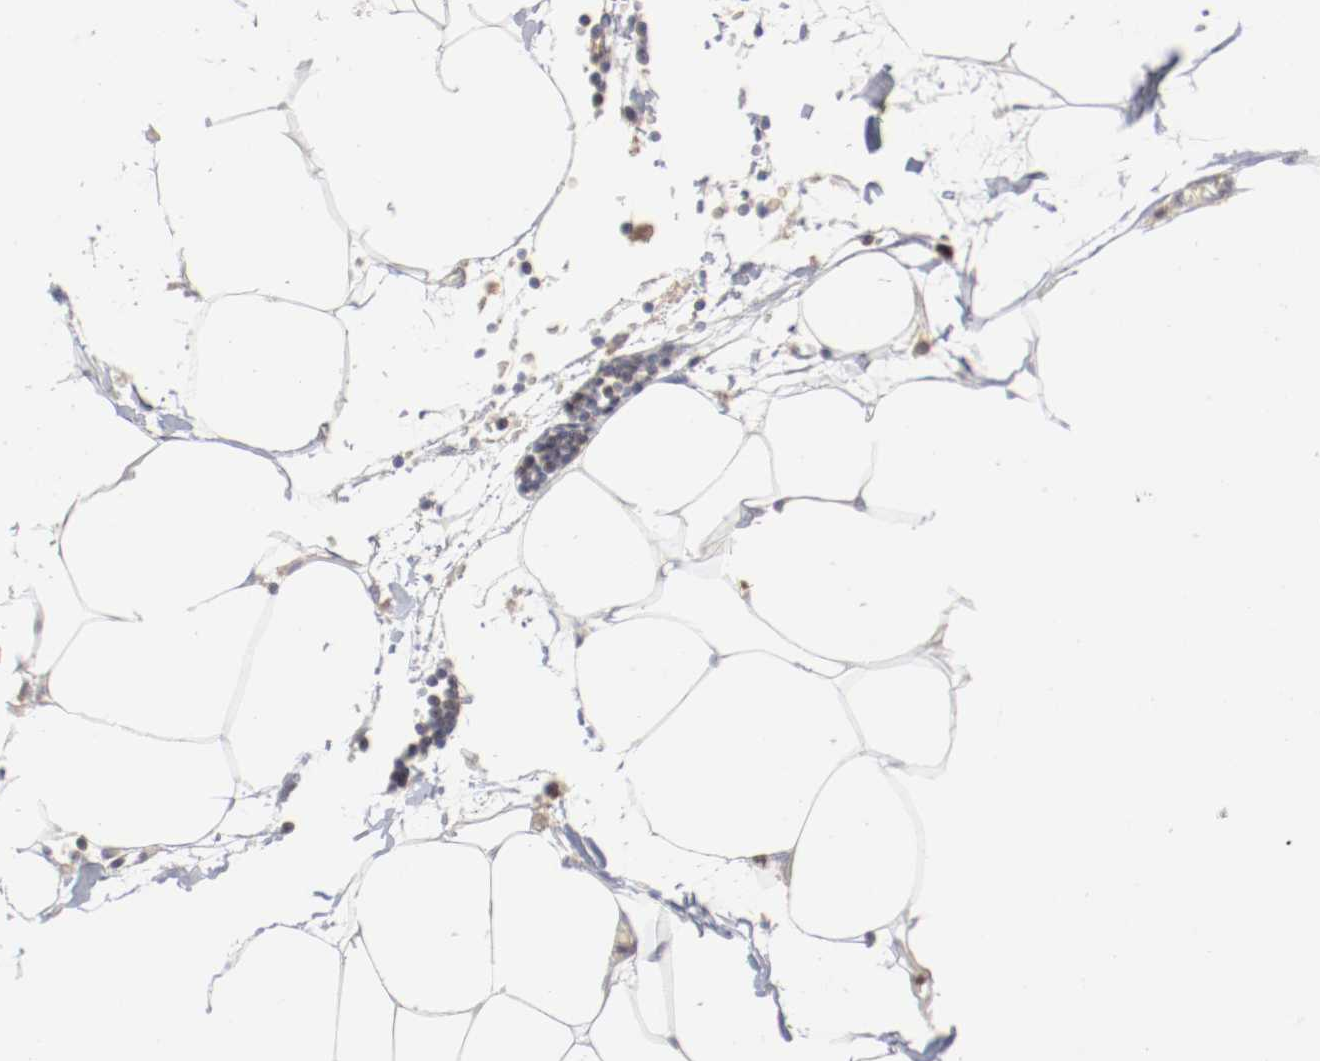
{"staining": {"intensity": "negative", "quantity": "none", "location": "none"}, "tissue": "adipose tissue", "cell_type": "Adipocytes", "image_type": "normal", "snomed": [{"axis": "morphology", "description": "Normal tissue, NOS"}, {"axis": "morphology", "description": "Adenocarcinoma, NOS"}, {"axis": "topography", "description": "Colon"}, {"axis": "topography", "description": "Peripheral nerve tissue"}], "caption": "A high-resolution image shows immunohistochemistry (IHC) staining of unremarkable adipose tissue, which reveals no significant positivity in adipocytes. The staining was performed using DAB to visualize the protein expression in brown, while the nuclei were stained in blue with hematoxylin (Magnification: 20x).", "gene": "ARHGEF6", "patient": {"sex": "male", "age": 14}}